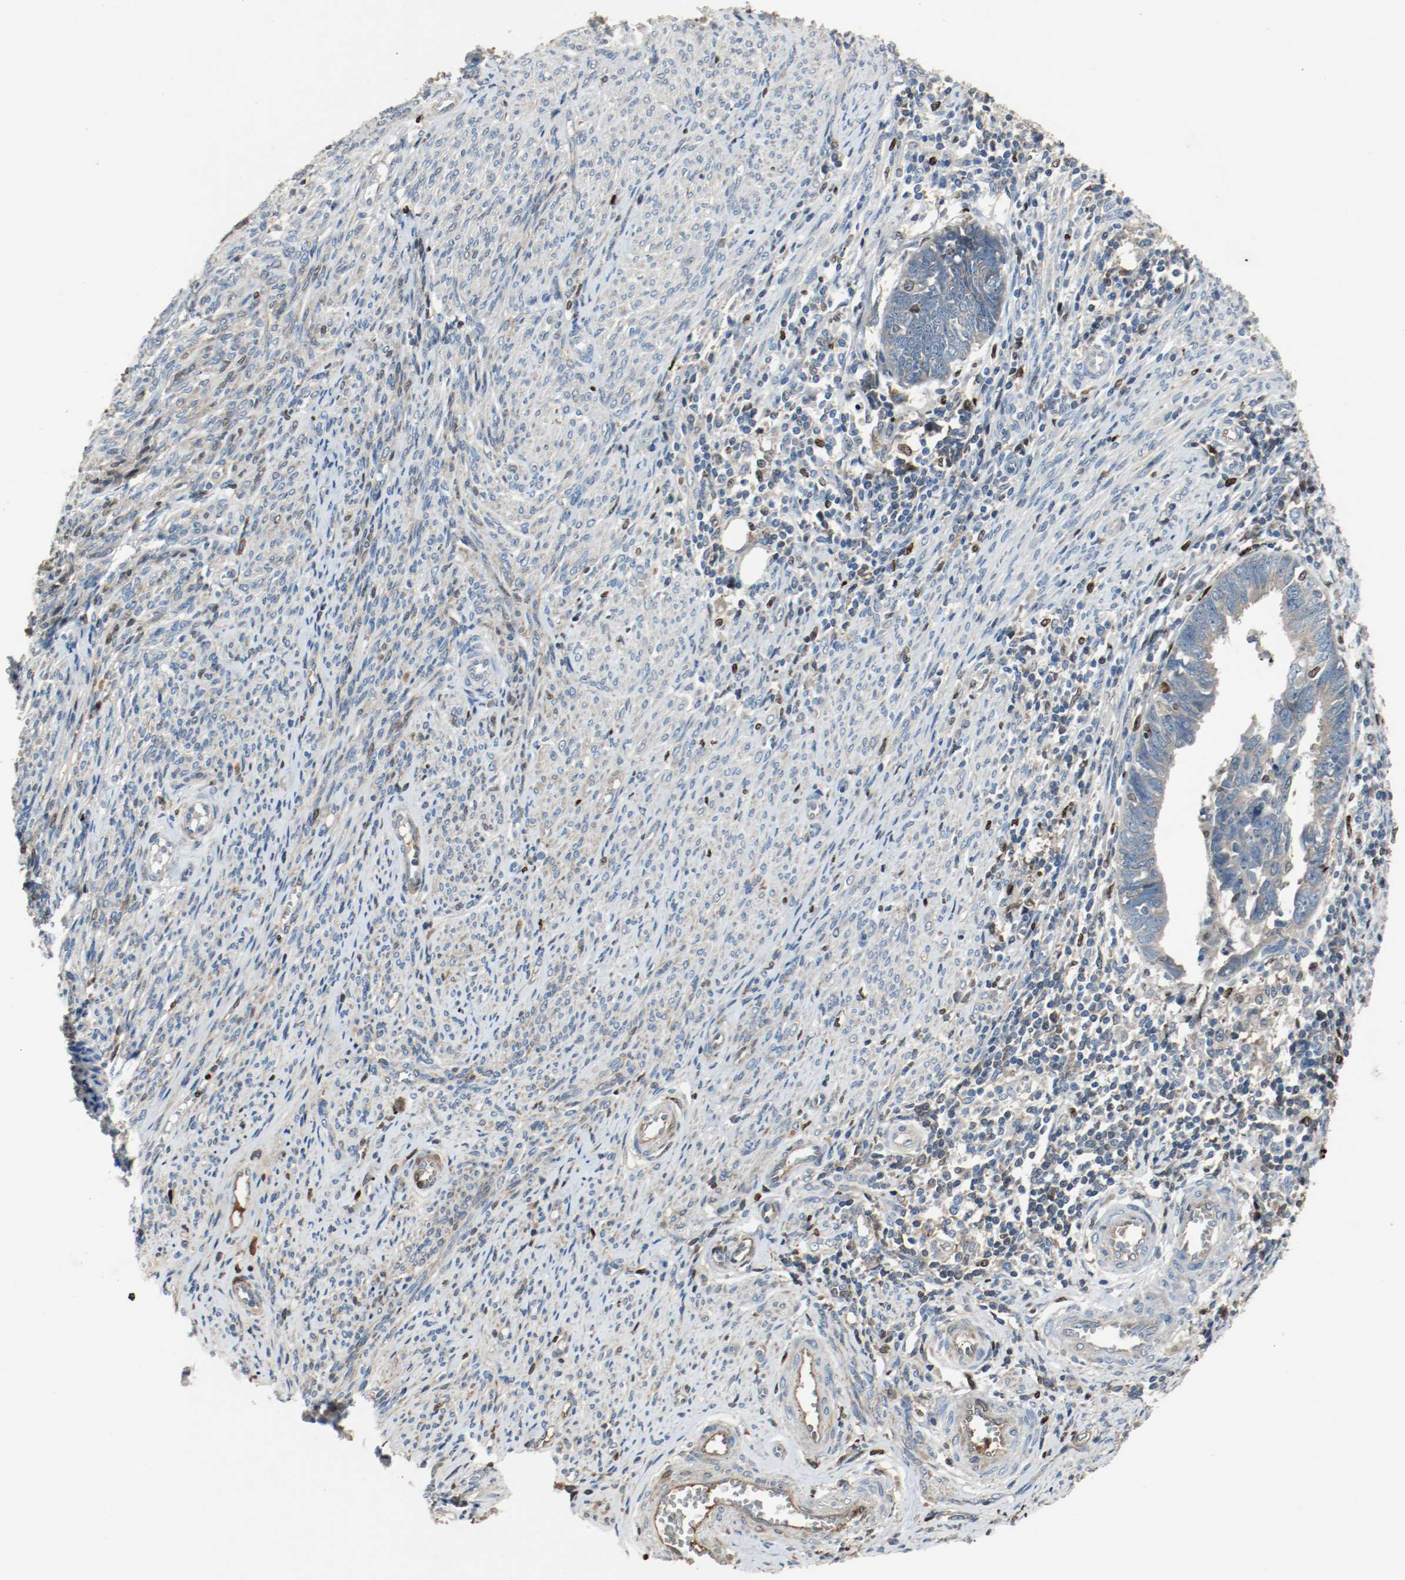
{"staining": {"intensity": "weak", "quantity": "<25%", "location": "cytoplasmic/membranous"}, "tissue": "endometrial cancer", "cell_type": "Tumor cells", "image_type": "cancer", "snomed": [{"axis": "morphology", "description": "Adenocarcinoma, NOS"}, {"axis": "topography", "description": "Endometrium"}], "caption": "Histopathology image shows no significant protein positivity in tumor cells of endometrial cancer.", "gene": "BLK", "patient": {"sex": "female", "age": 75}}